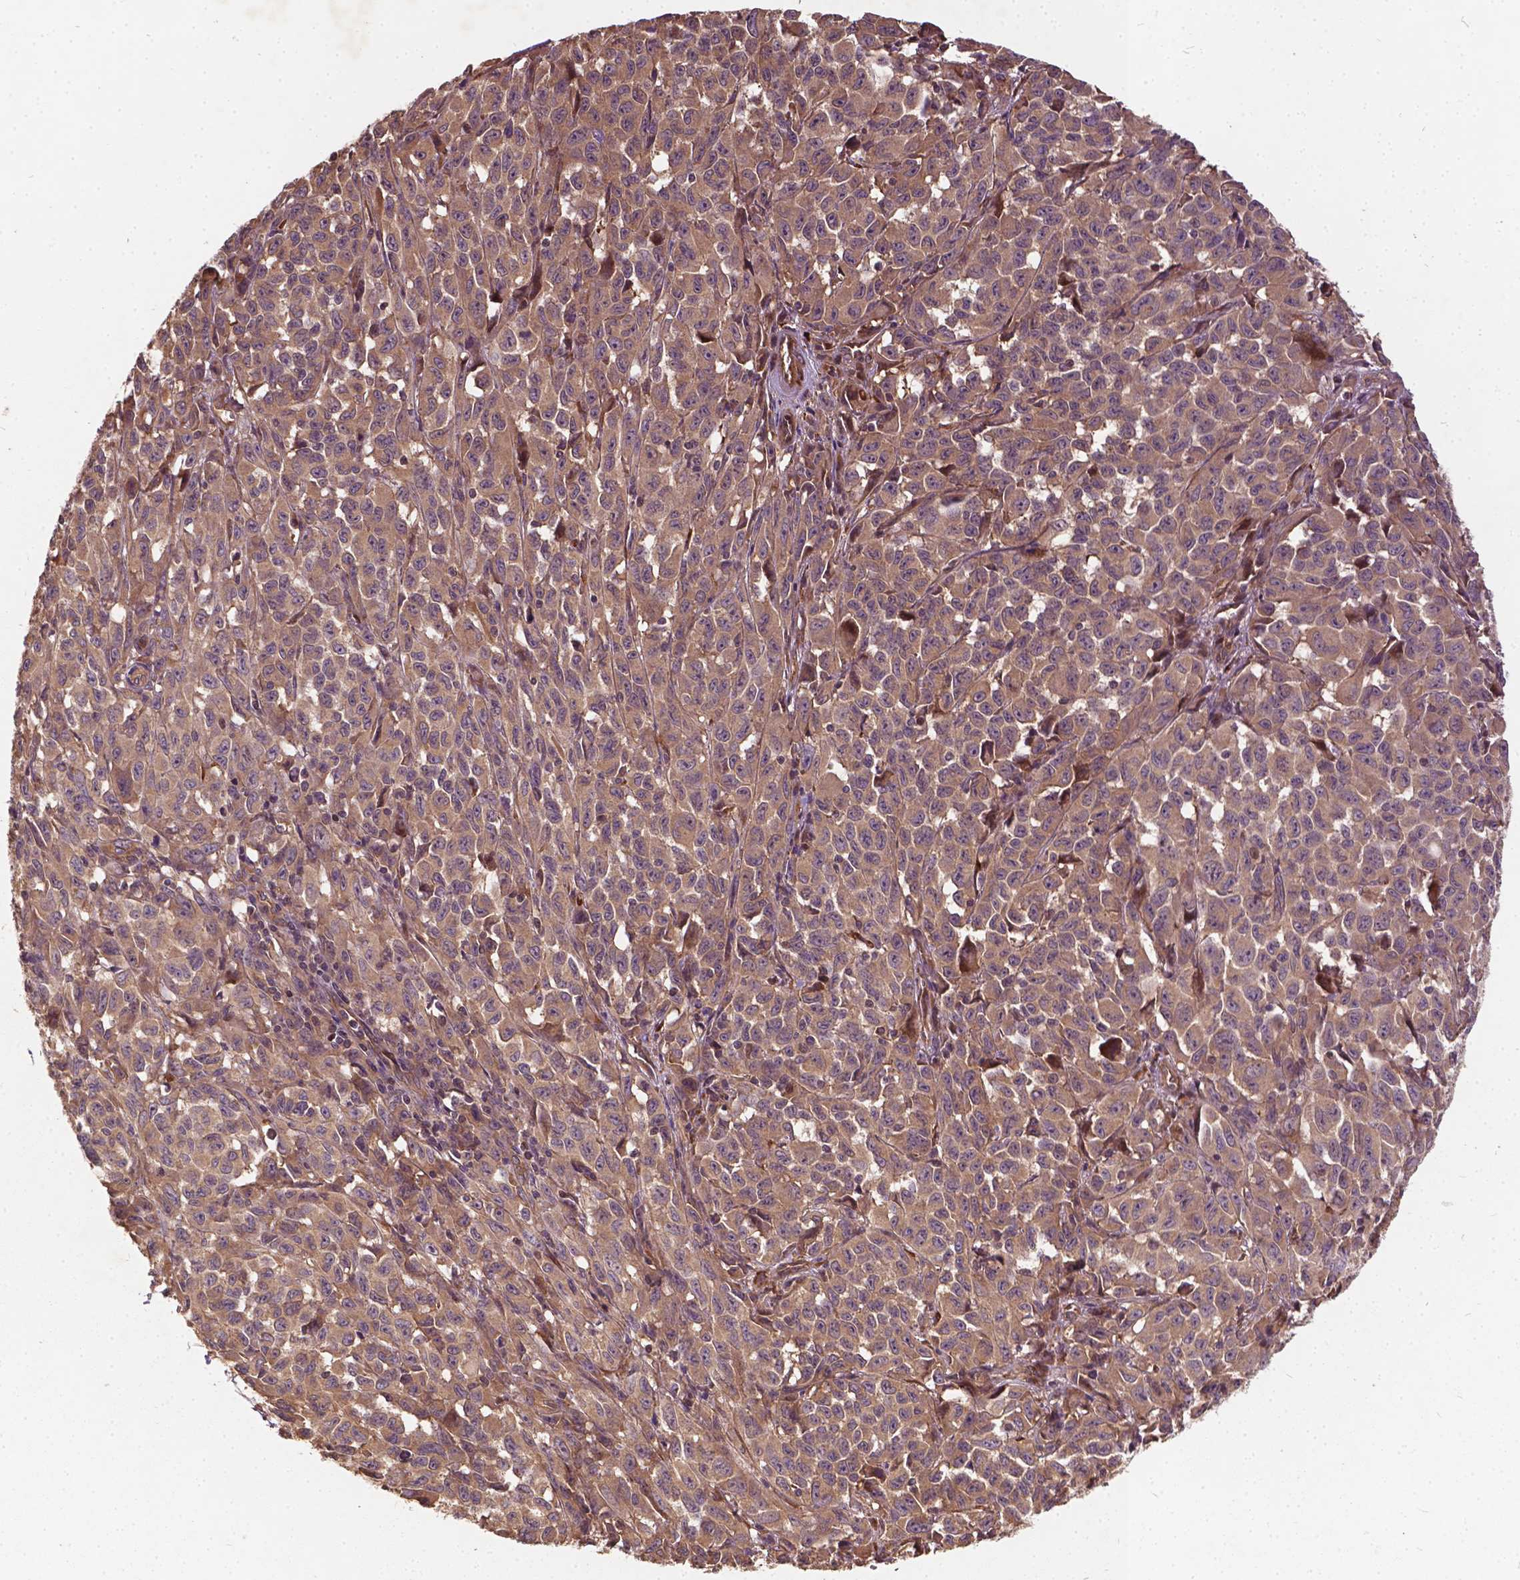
{"staining": {"intensity": "moderate", "quantity": ">75%", "location": "cytoplasmic/membranous"}, "tissue": "melanoma", "cell_type": "Tumor cells", "image_type": "cancer", "snomed": [{"axis": "morphology", "description": "Malignant melanoma, NOS"}, {"axis": "topography", "description": "Vulva, labia, clitoris and Bartholin´s gland, NO"}], "caption": "Moderate cytoplasmic/membranous staining is seen in approximately >75% of tumor cells in malignant melanoma.", "gene": "UBXN2A", "patient": {"sex": "female", "age": 75}}